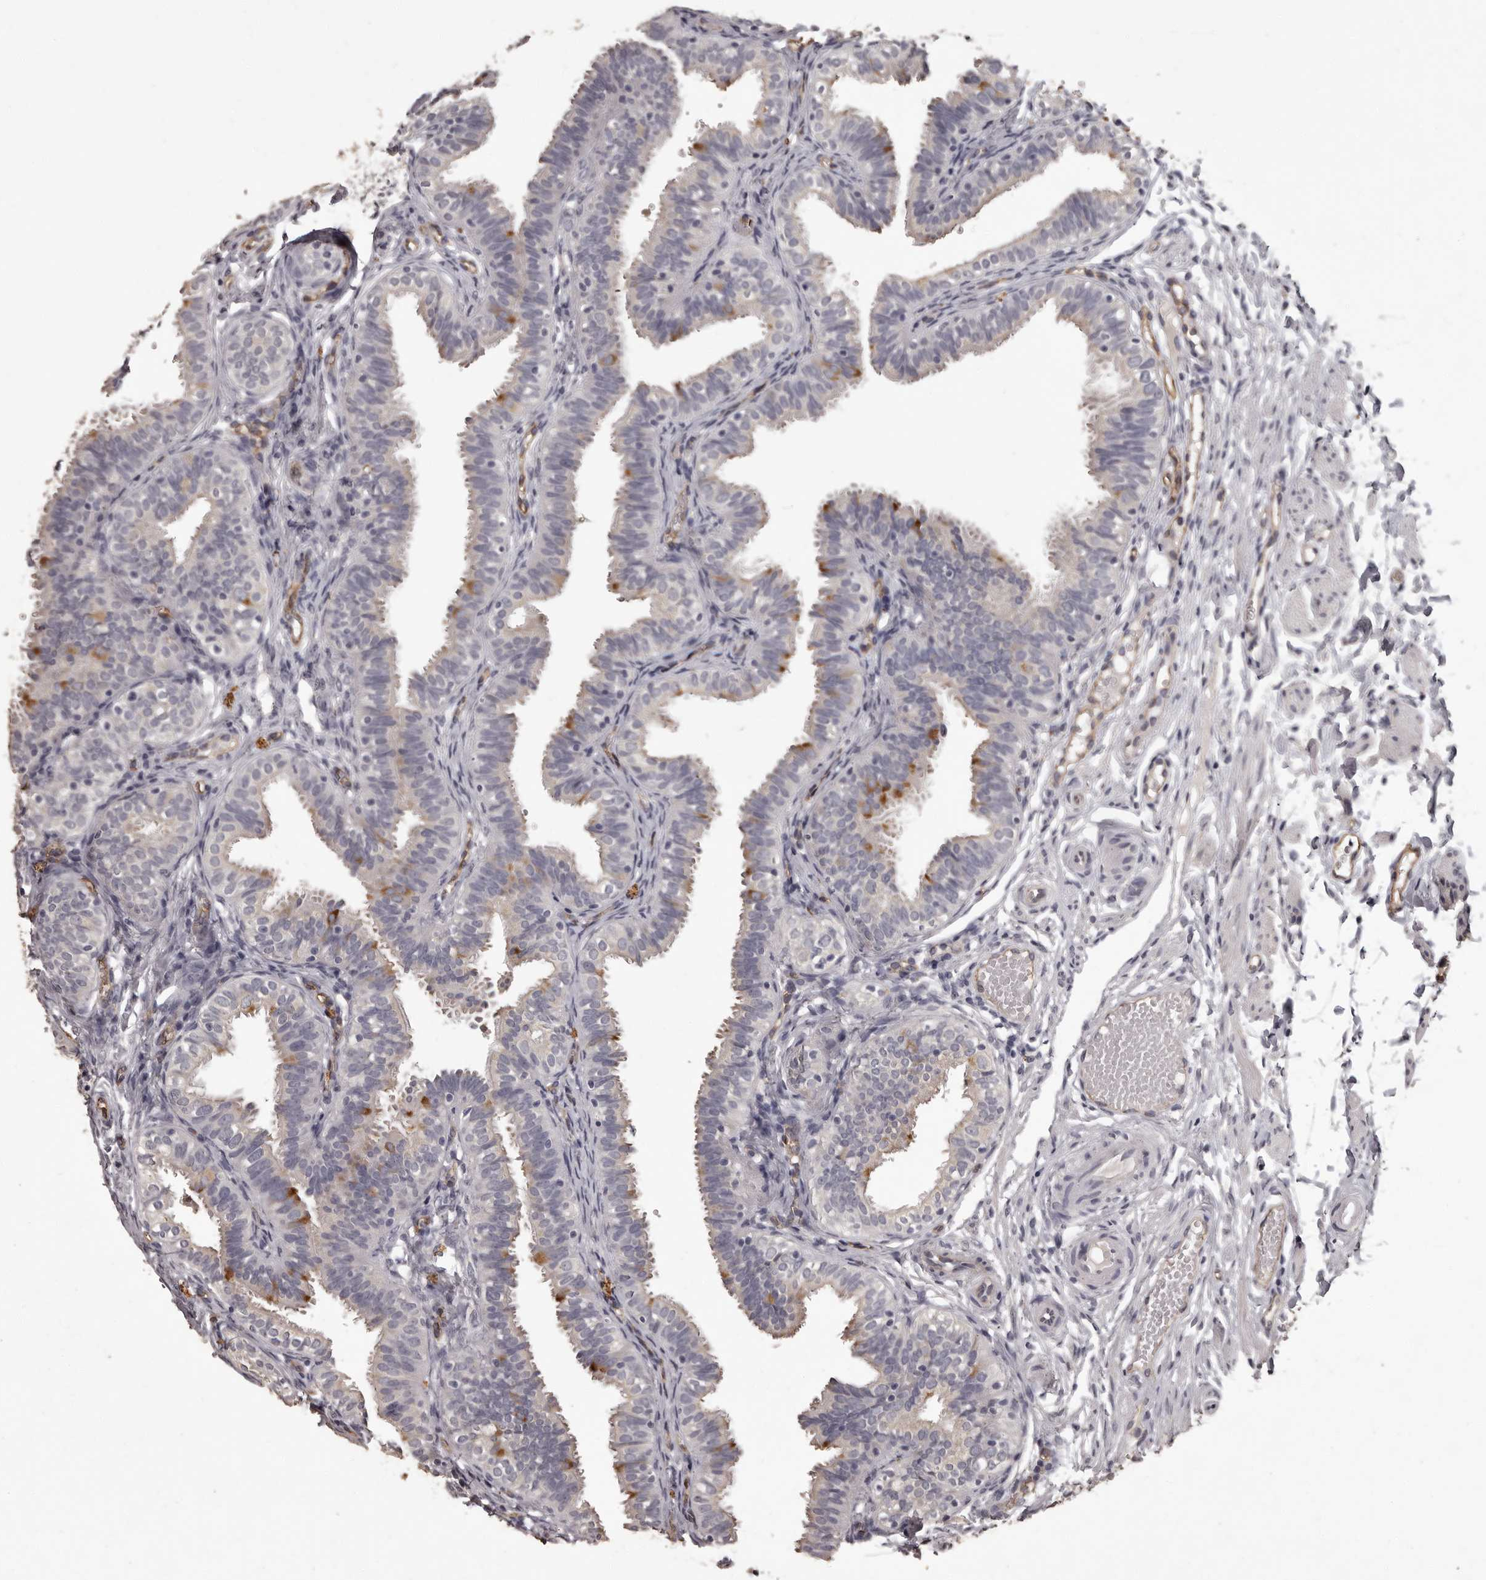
{"staining": {"intensity": "moderate", "quantity": "<25%", "location": "cytoplasmic/membranous"}, "tissue": "fallopian tube", "cell_type": "Glandular cells", "image_type": "normal", "snomed": [{"axis": "morphology", "description": "Normal tissue, NOS"}, {"axis": "topography", "description": "Fallopian tube"}], "caption": "High-power microscopy captured an immunohistochemistry photomicrograph of unremarkable fallopian tube, revealing moderate cytoplasmic/membranous expression in about <25% of glandular cells.", "gene": "GPR78", "patient": {"sex": "female", "age": 35}}